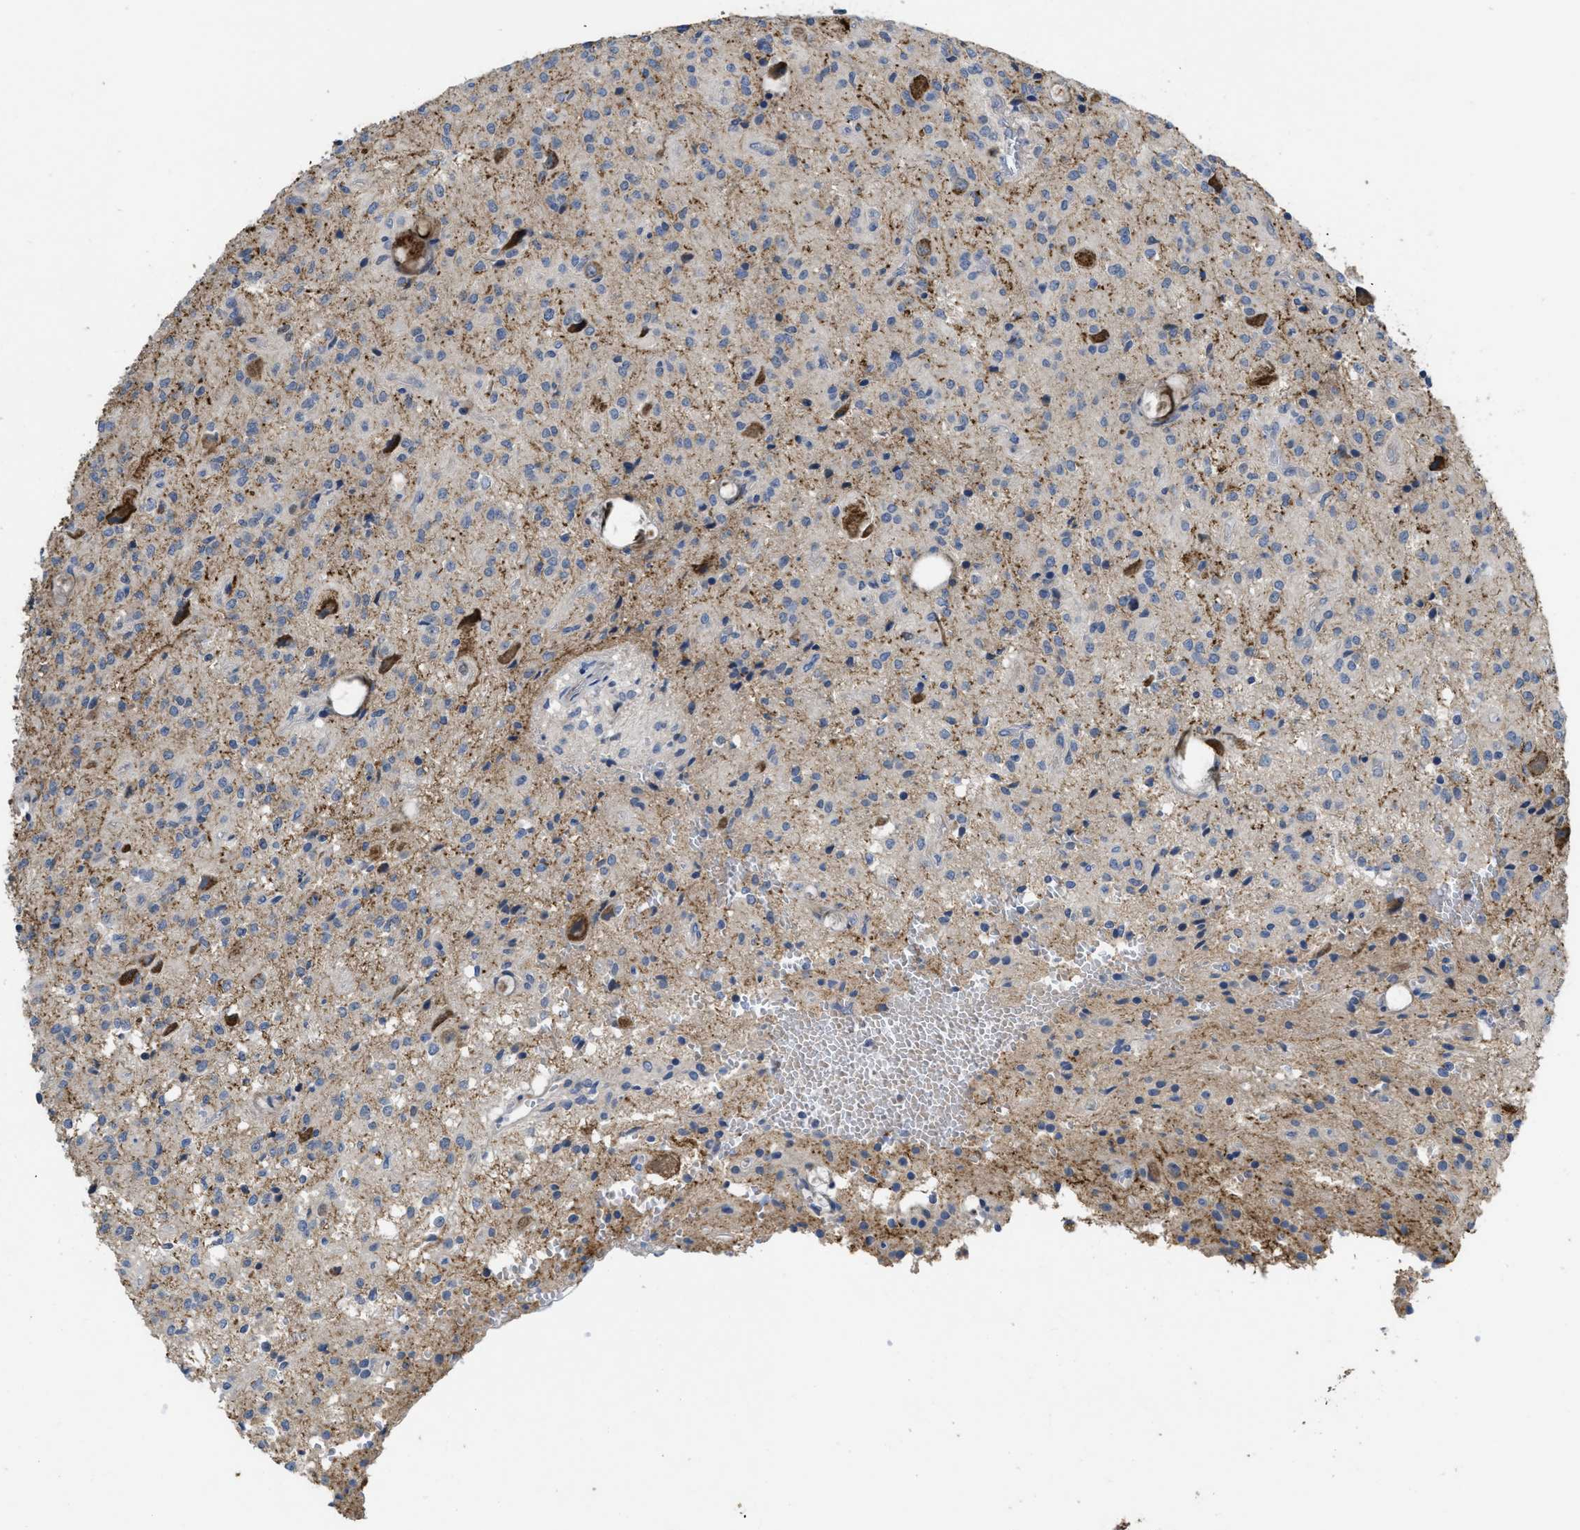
{"staining": {"intensity": "negative", "quantity": "none", "location": "none"}, "tissue": "glioma", "cell_type": "Tumor cells", "image_type": "cancer", "snomed": [{"axis": "morphology", "description": "Glioma, malignant, High grade"}, {"axis": "topography", "description": "Brain"}], "caption": "The micrograph reveals no significant positivity in tumor cells of malignant glioma (high-grade).", "gene": "CDPF1", "patient": {"sex": "female", "age": 59}}